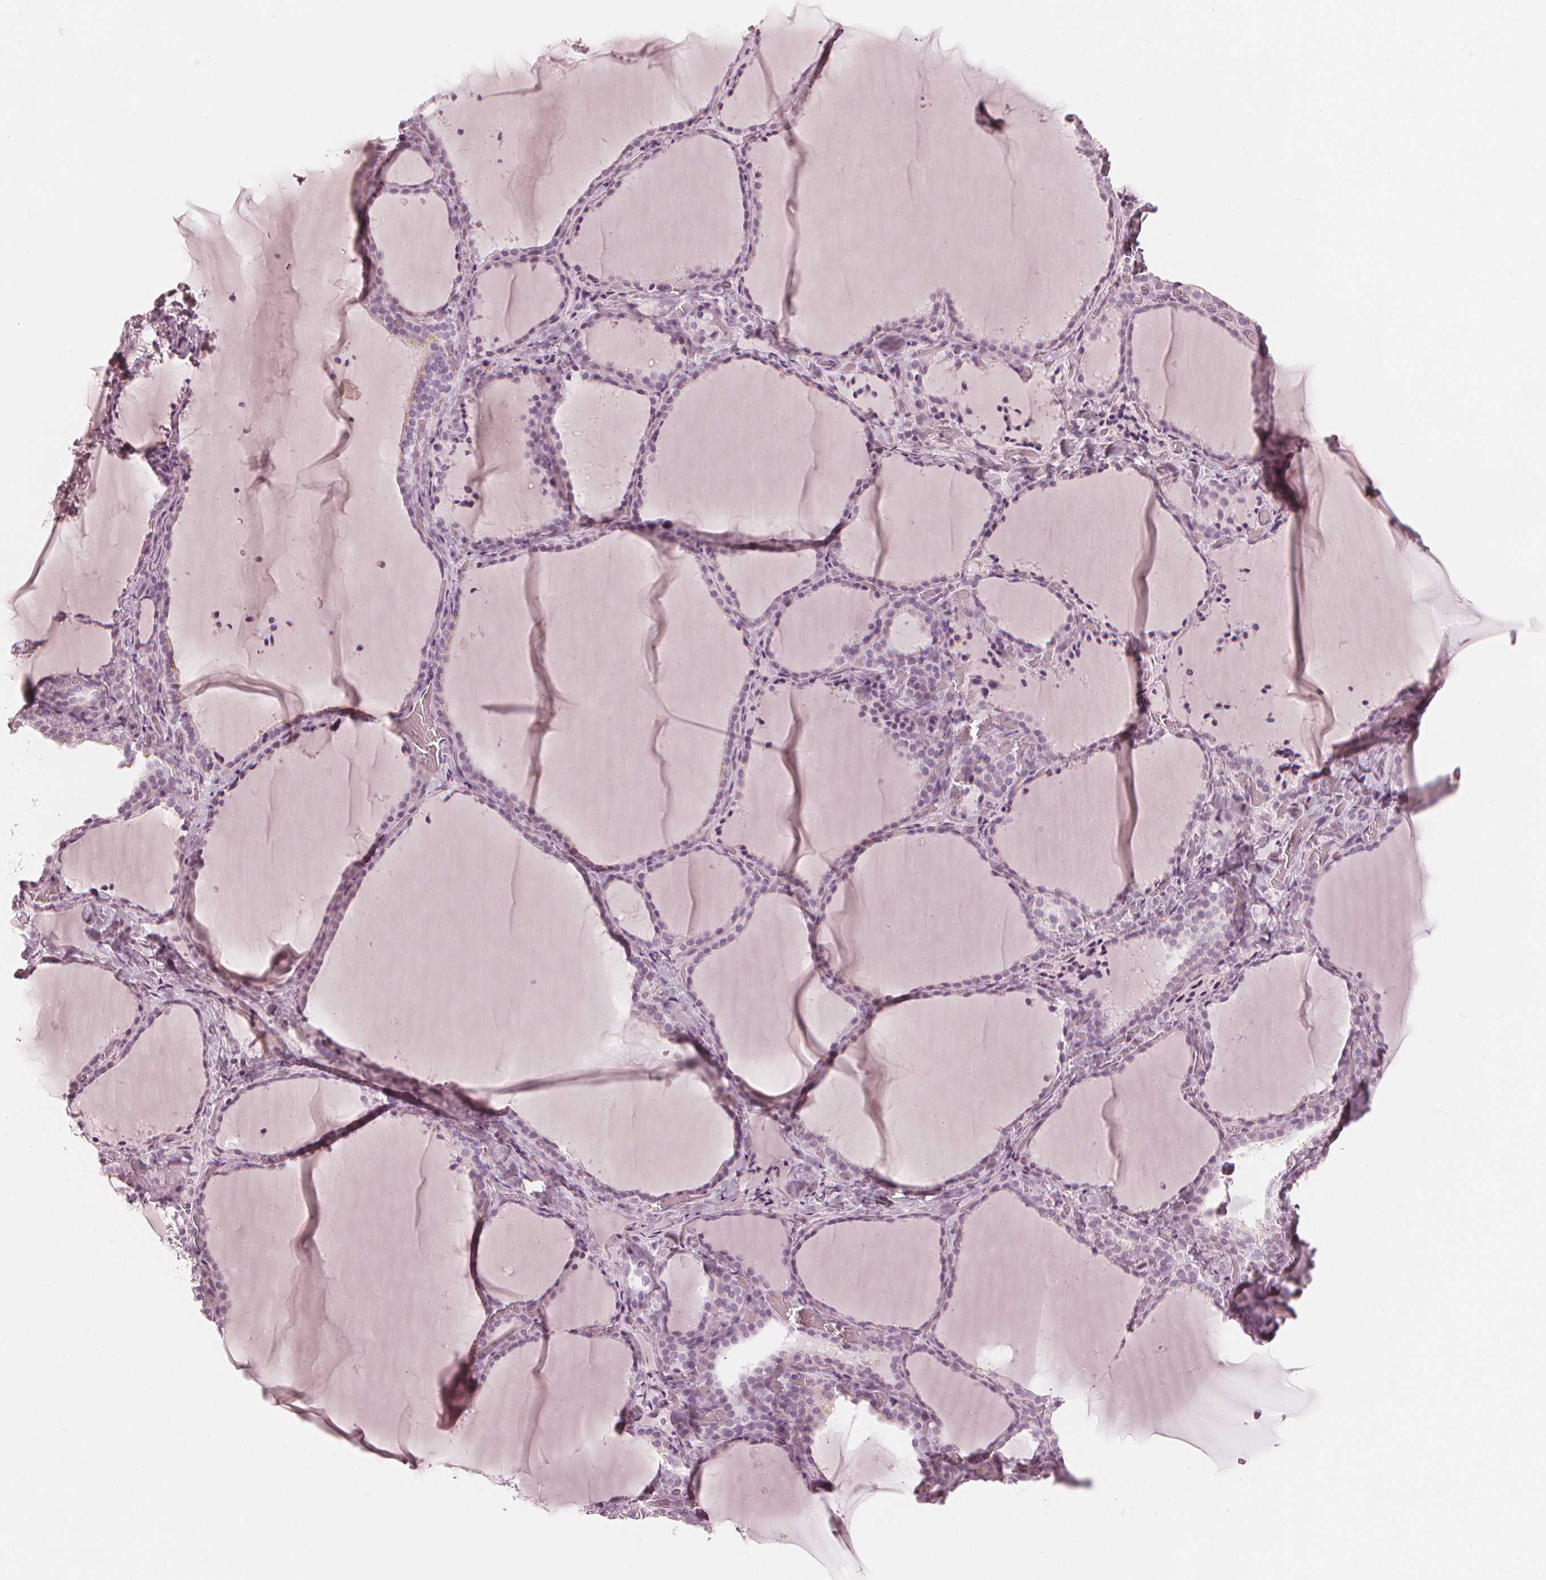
{"staining": {"intensity": "negative", "quantity": "none", "location": "none"}, "tissue": "thyroid gland", "cell_type": "Glandular cells", "image_type": "normal", "snomed": [{"axis": "morphology", "description": "Normal tissue, NOS"}, {"axis": "topography", "description": "Thyroid gland"}], "caption": "DAB (3,3'-diaminobenzidine) immunohistochemical staining of normal human thyroid gland shows no significant staining in glandular cells. Brightfield microscopy of IHC stained with DAB (3,3'-diaminobenzidine) (brown) and hematoxylin (blue), captured at high magnification.", "gene": "PAEP", "patient": {"sex": "female", "age": 22}}